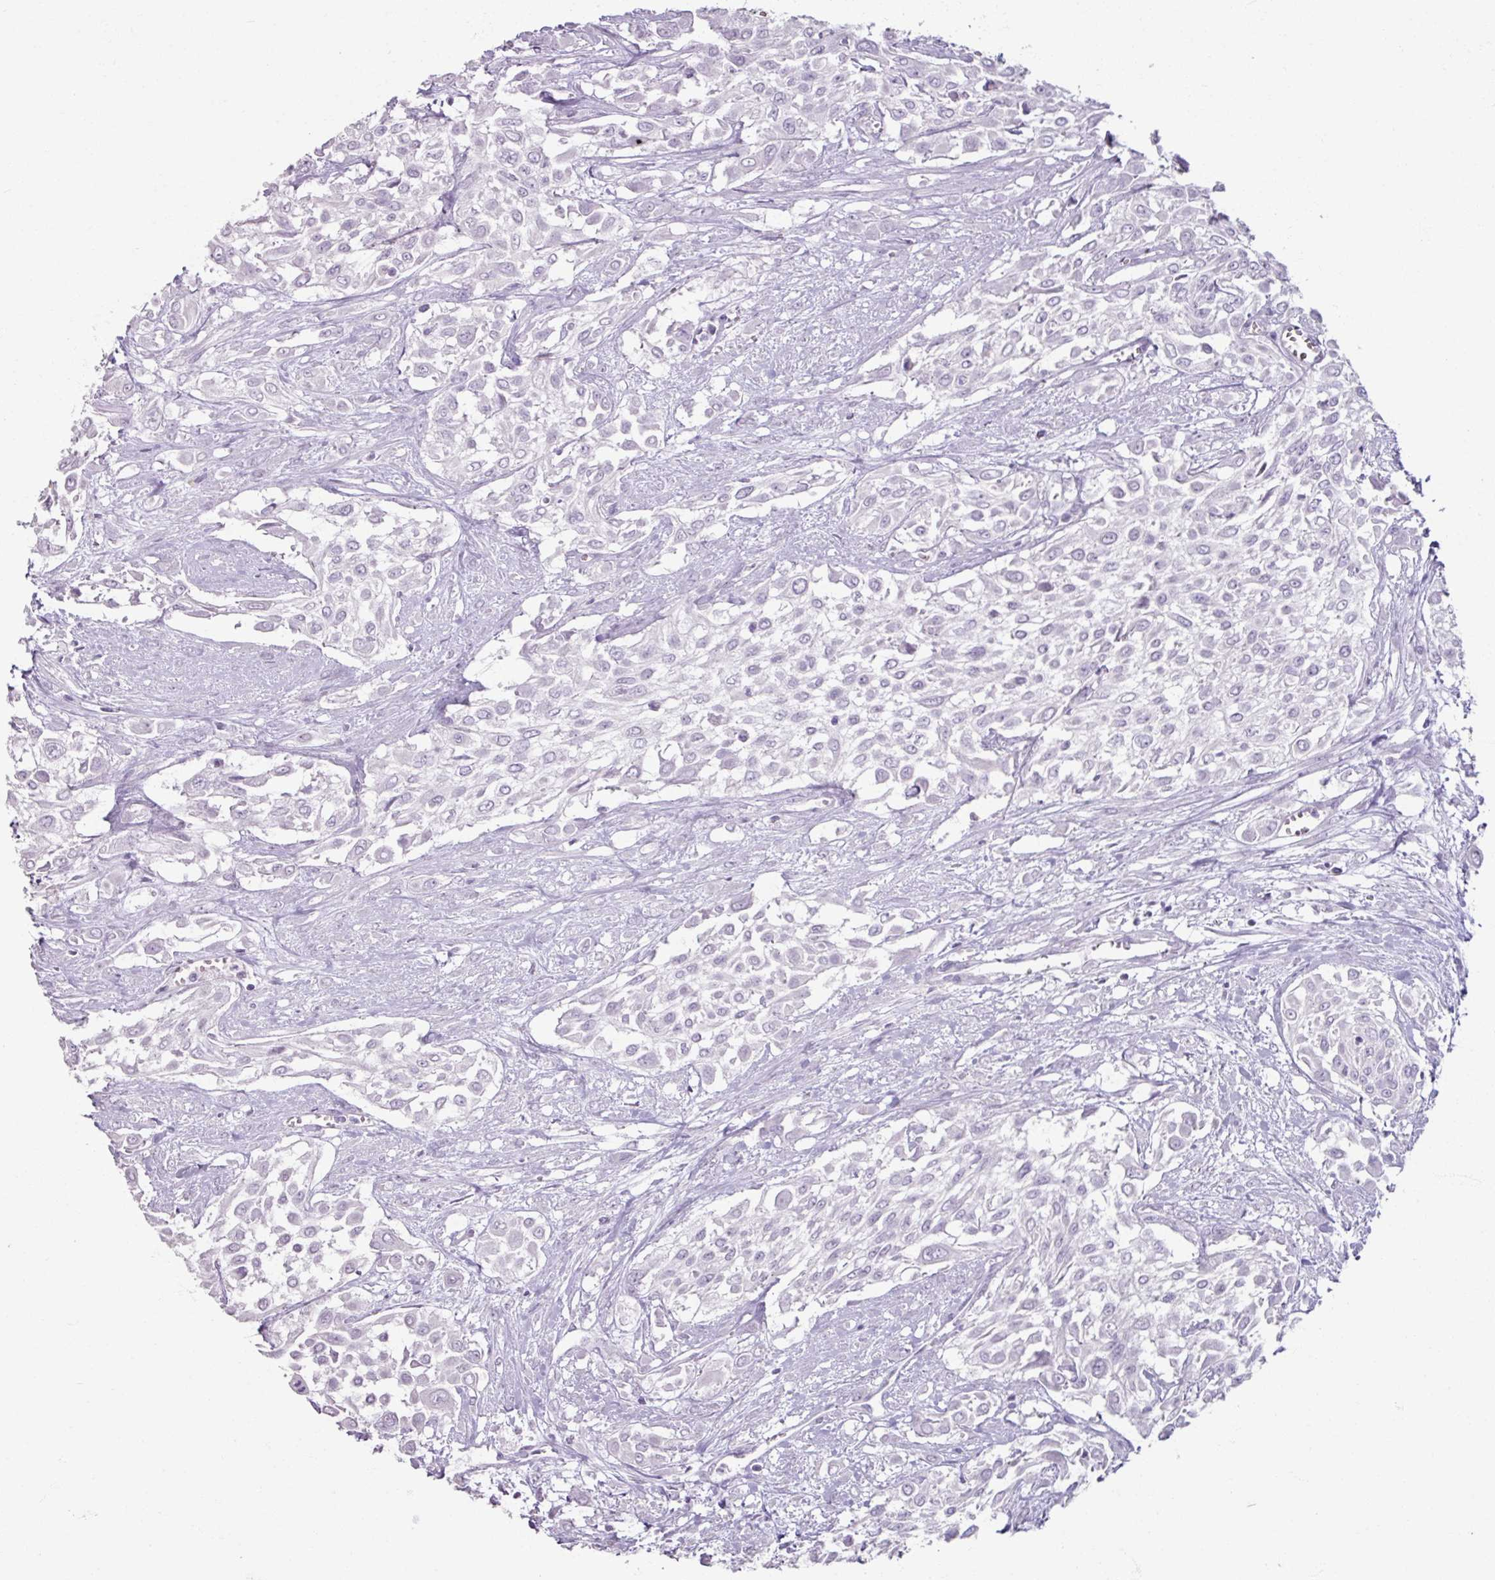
{"staining": {"intensity": "negative", "quantity": "none", "location": "none"}, "tissue": "urothelial cancer", "cell_type": "Tumor cells", "image_type": "cancer", "snomed": [{"axis": "morphology", "description": "Urothelial carcinoma, High grade"}, {"axis": "topography", "description": "Urinary bladder"}], "caption": "An immunohistochemistry micrograph of high-grade urothelial carcinoma is shown. There is no staining in tumor cells of high-grade urothelial carcinoma. Nuclei are stained in blue.", "gene": "SLC27A5", "patient": {"sex": "male", "age": 57}}